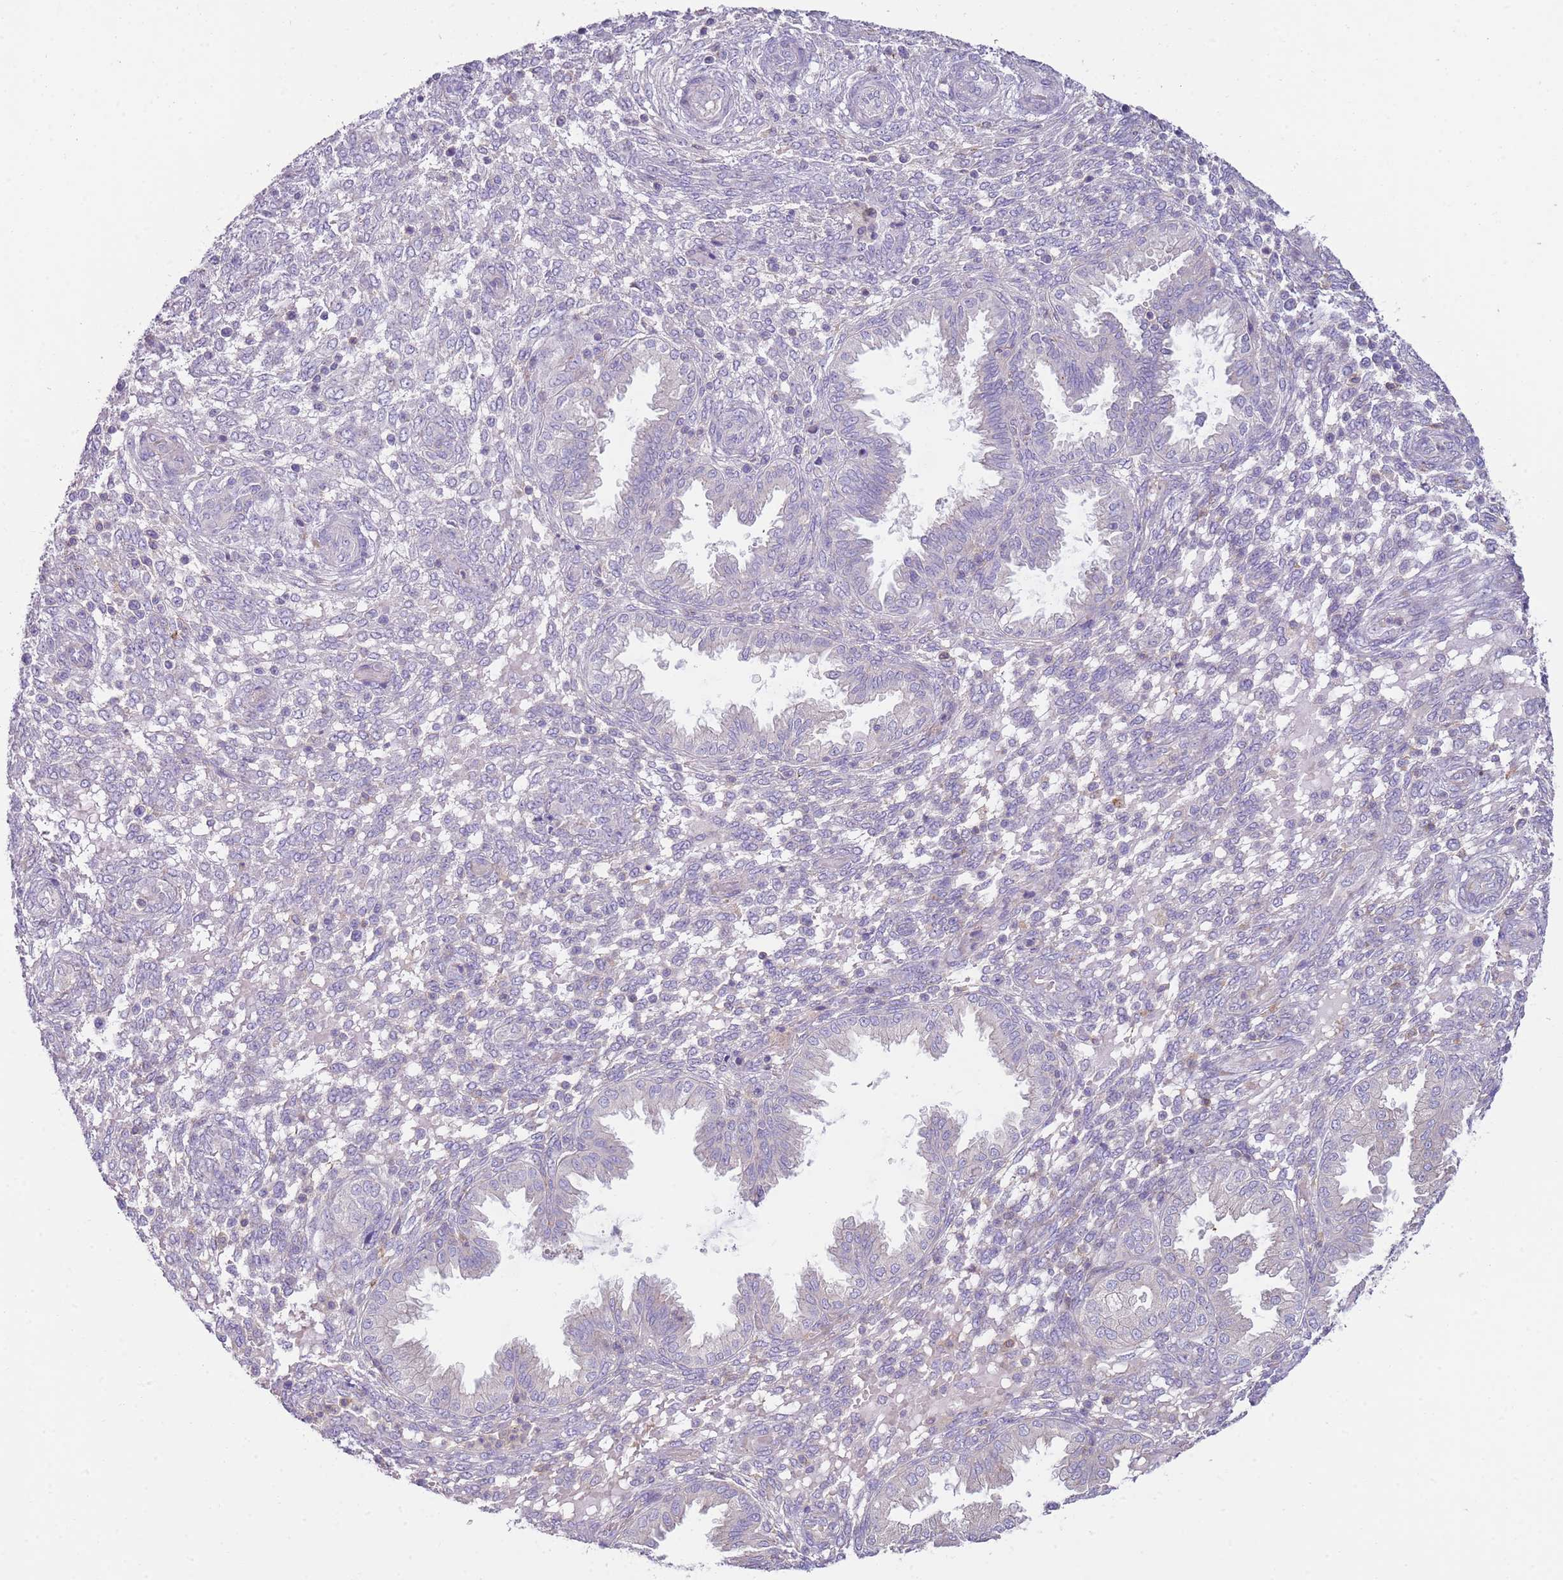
{"staining": {"intensity": "negative", "quantity": "none", "location": "none"}, "tissue": "endometrium", "cell_type": "Cells in endometrial stroma", "image_type": "normal", "snomed": [{"axis": "morphology", "description": "Normal tissue, NOS"}, {"axis": "topography", "description": "Endometrium"}], "caption": "Human endometrium stained for a protein using immunohistochemistry (IHC) exhibits no staining in cells in endometrial stroma.", "gene": "FPR1", "patient": {"sex": "female", "age": 33}}